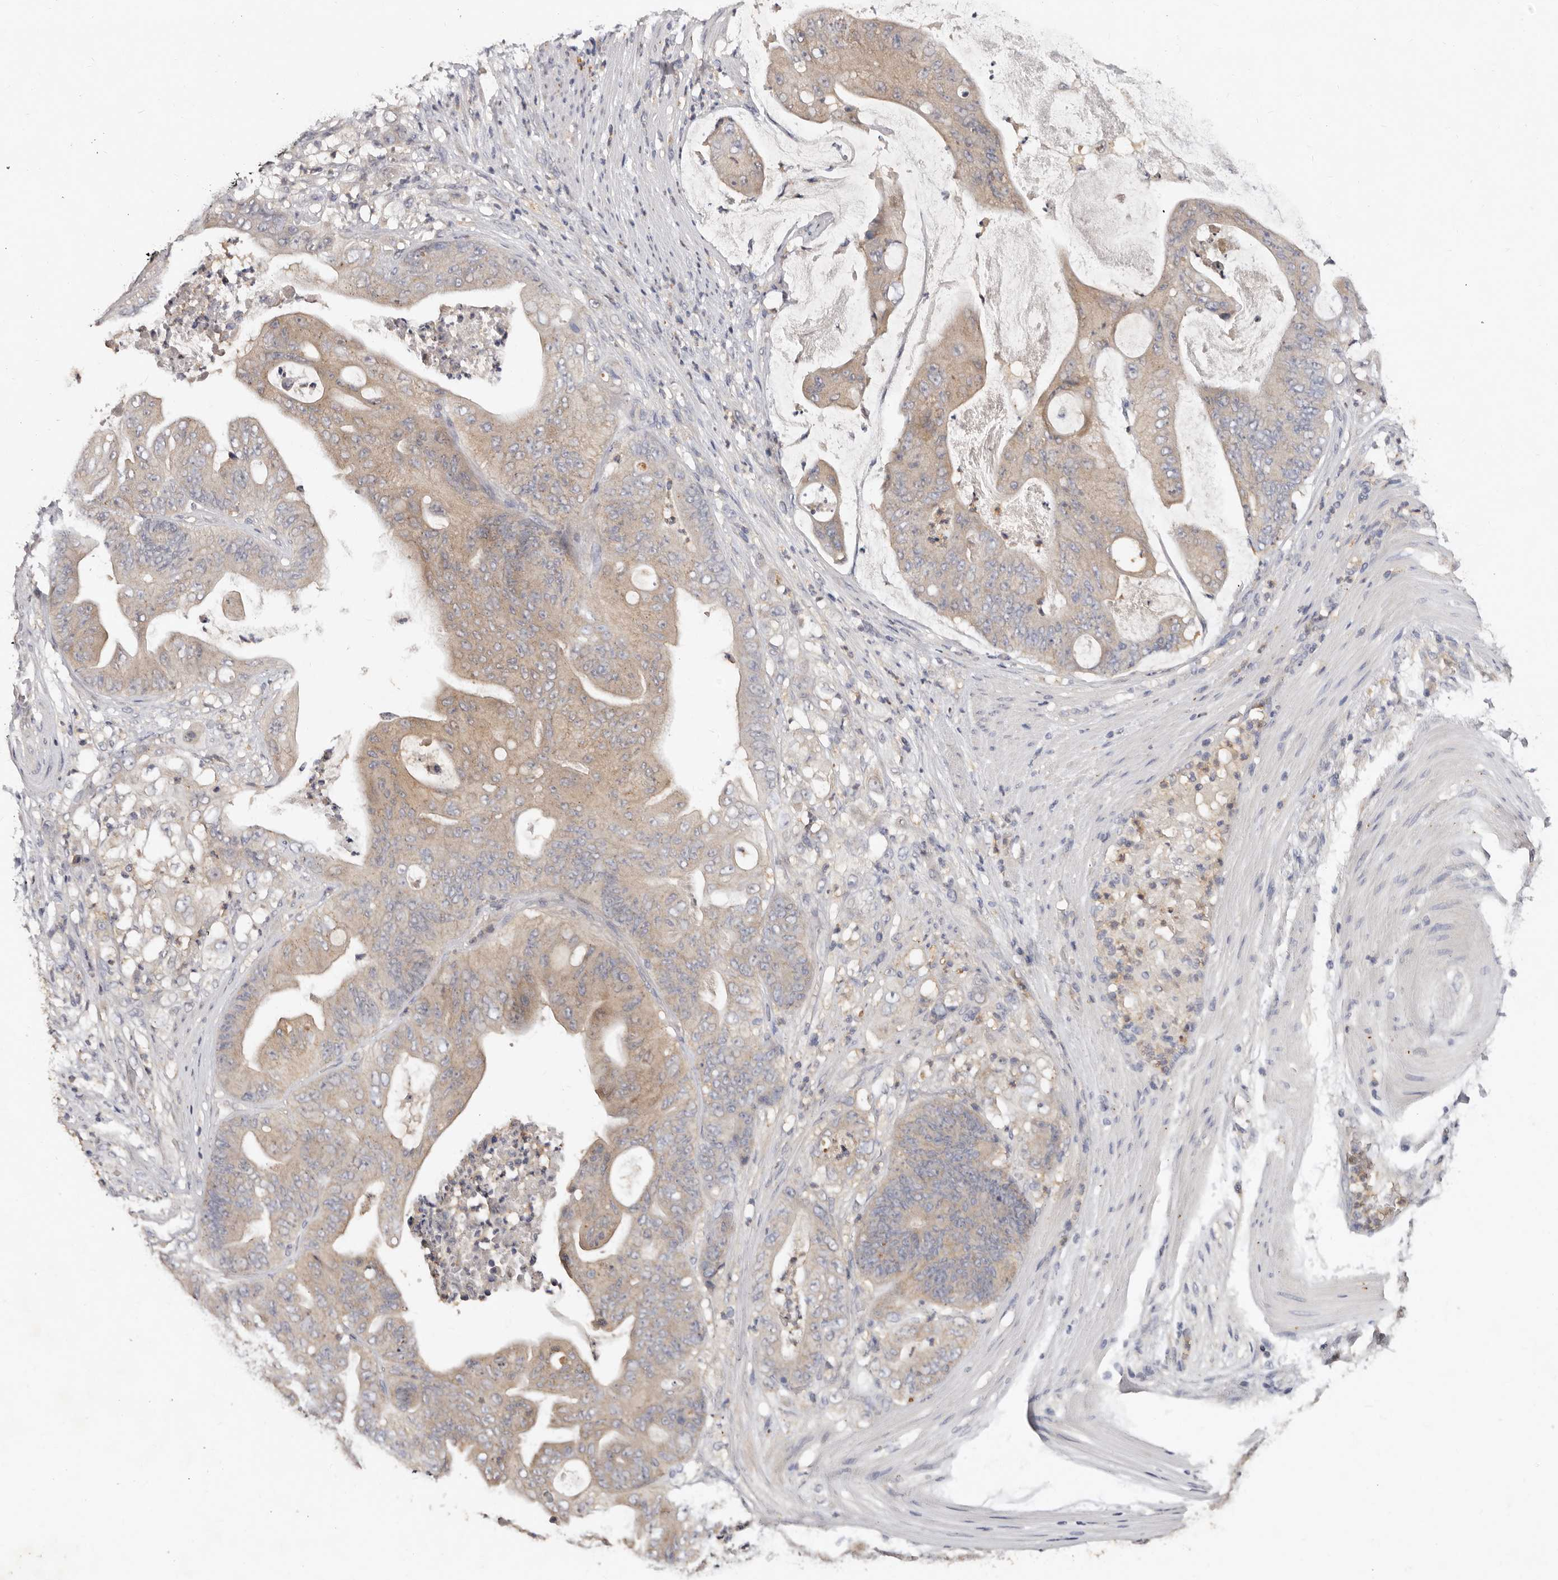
{"staining": {"intensity": "weak", "quantity": "25%-75%", "location": "cytoplasmic/membranous"}, "tissue": "stomach cancer", "cell_type": "Tumor cells", "image_type": "cancer", "snomed": [{"axis": "morphology", "description": "Adenocarcinoma, NOS"}, {"axis": "topography", "description": "Stomach"}], "caption": "This histopathology image displays immunohistochemistry staining of stomach adenocarcinoma, with low weak cytoplasmic/membranous staining in about 25%-75% of tumor cells.", "gene": "EDEM1", "patient": {"sex": "female", "age": 73}}